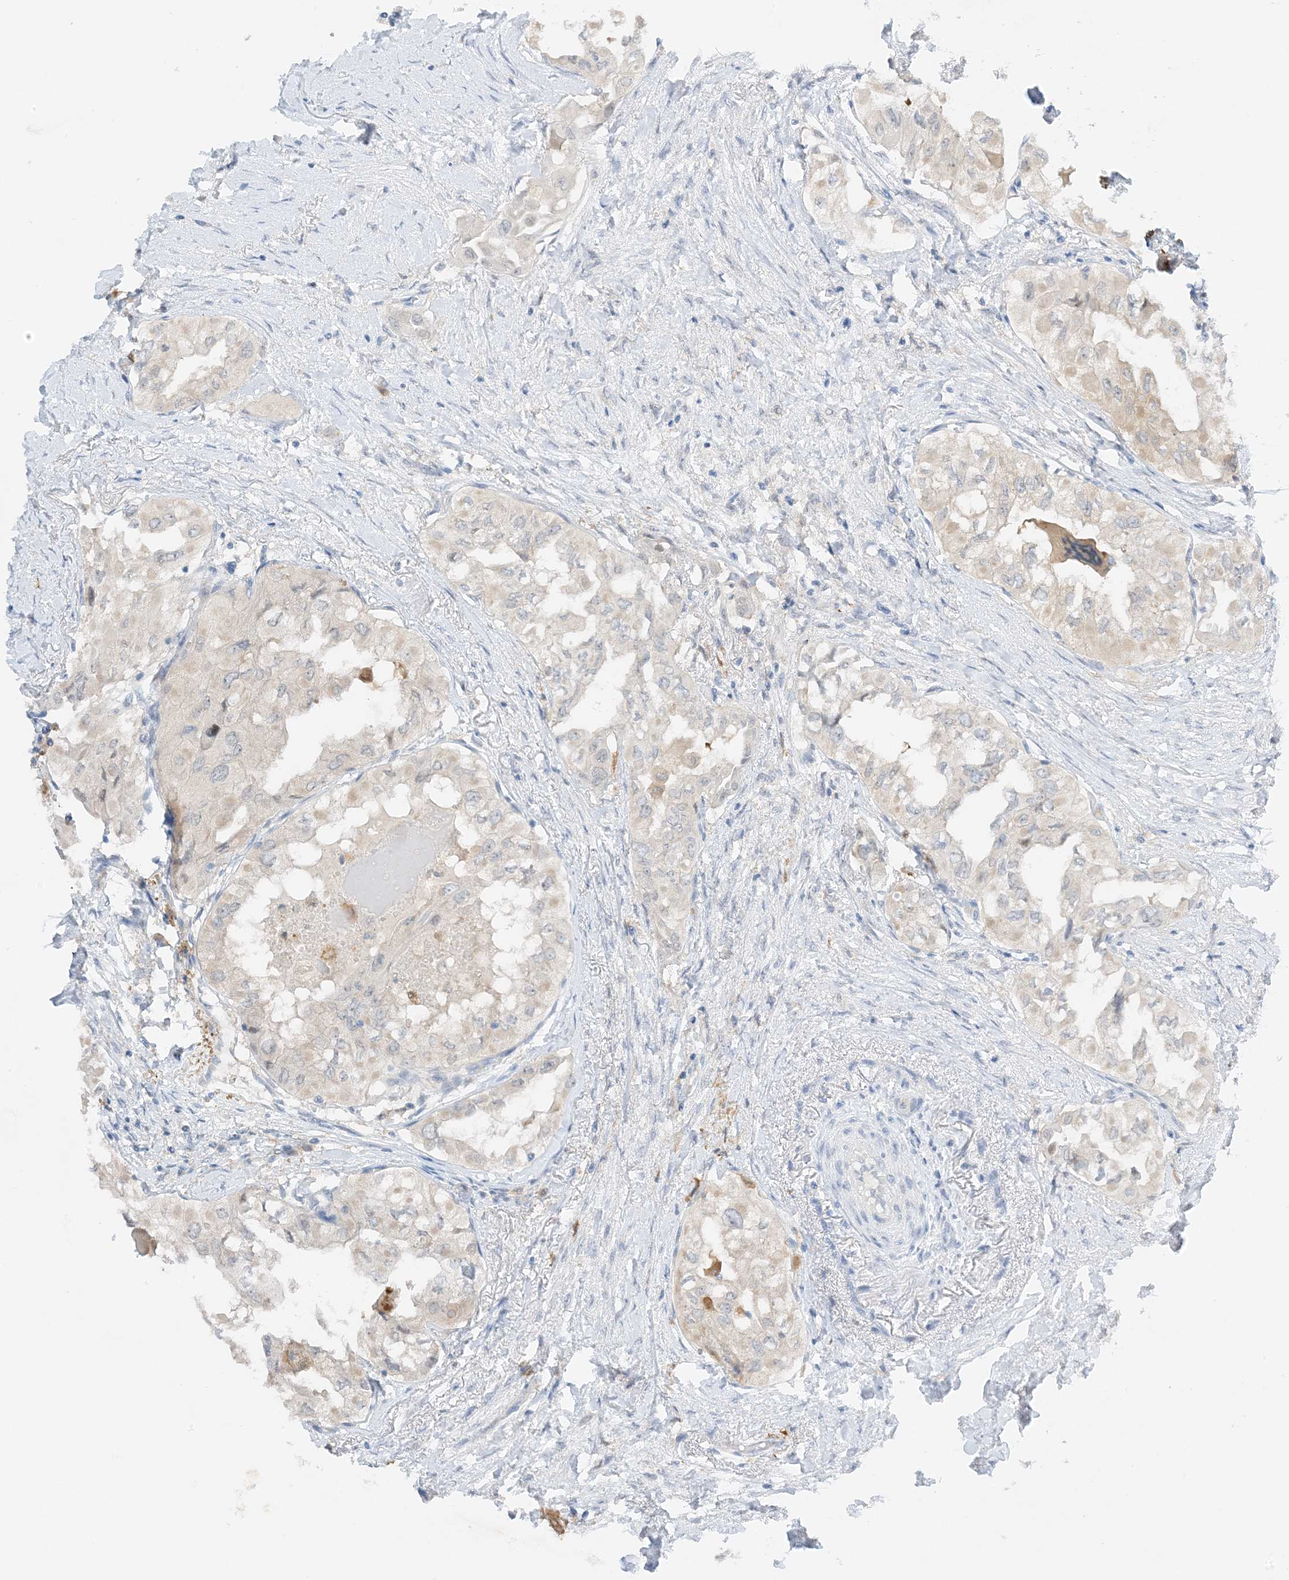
{"staining": {"intensity": "negative", "quantity": "none", "location": "none"}, "tissue": "thyroid cancer", "cell_type": "Tumor cells", "image_type": "cancer", "snomed": [{"axis": "morphology", "description": "Papillary adenocarcinoma, NOS"}, {"axis": "topography", "description": "Thyroid gland"}], "caption": "Immunohistochemistry of thyroid cancer (papillary adenocarcinoma) exhibits no expression in tumor cells.", "gene": "KIFBP", "patient": {"sex": "female", "age": 59}}